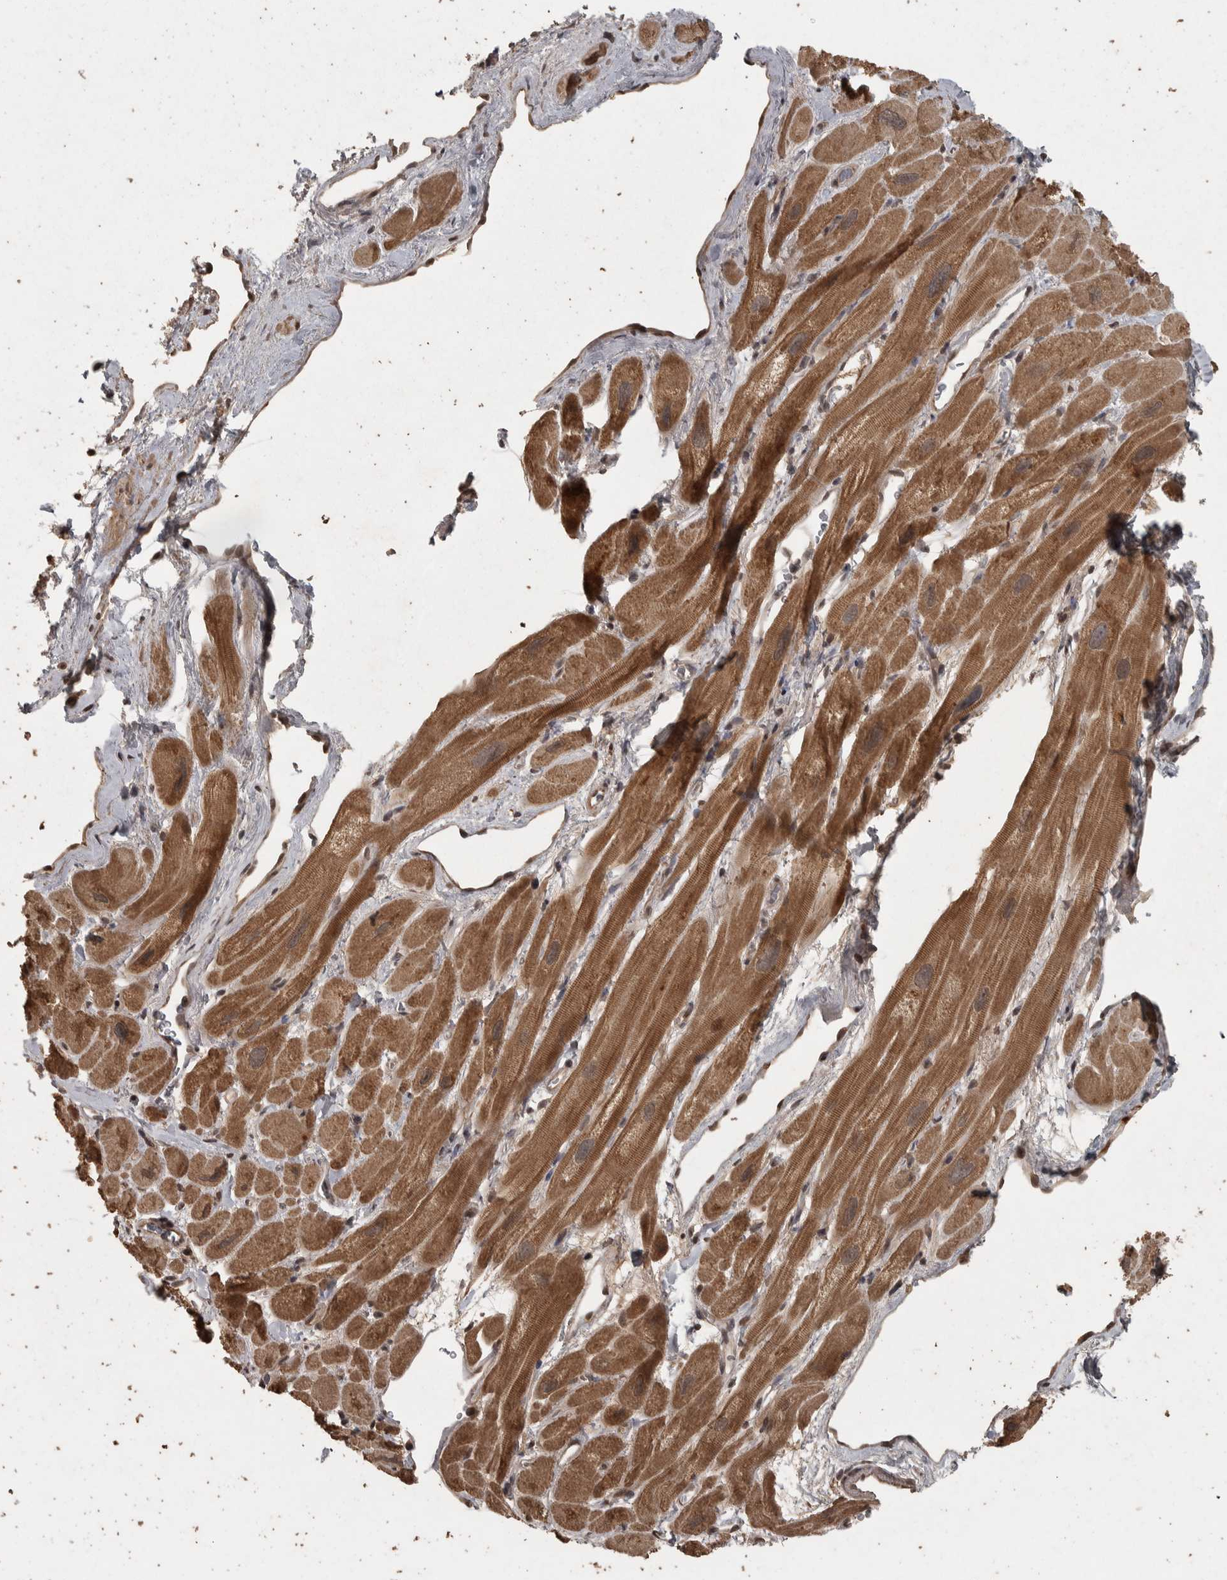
{"staining": {"intensity": "moderate", "quantity": ">75%", "location": "cytoplasmic/membranous"}, "tissue": "heart muscle", "cell_type": "Cardiomyocytes", "image_type": "normal", "snomed": [{"axis": "morphology", "description": "Normal tissue, NOS"}, {"axis": "topography", "description": "Heart"}], "caption": "DAB immunohistochemical staining of benign human heart muscle reveals moderate cytoplasmic/membranous protein expression in about >75% of cardiomyocytes.", "gene": "ACO1", "patient": {"sex": "male", "age": 49}}